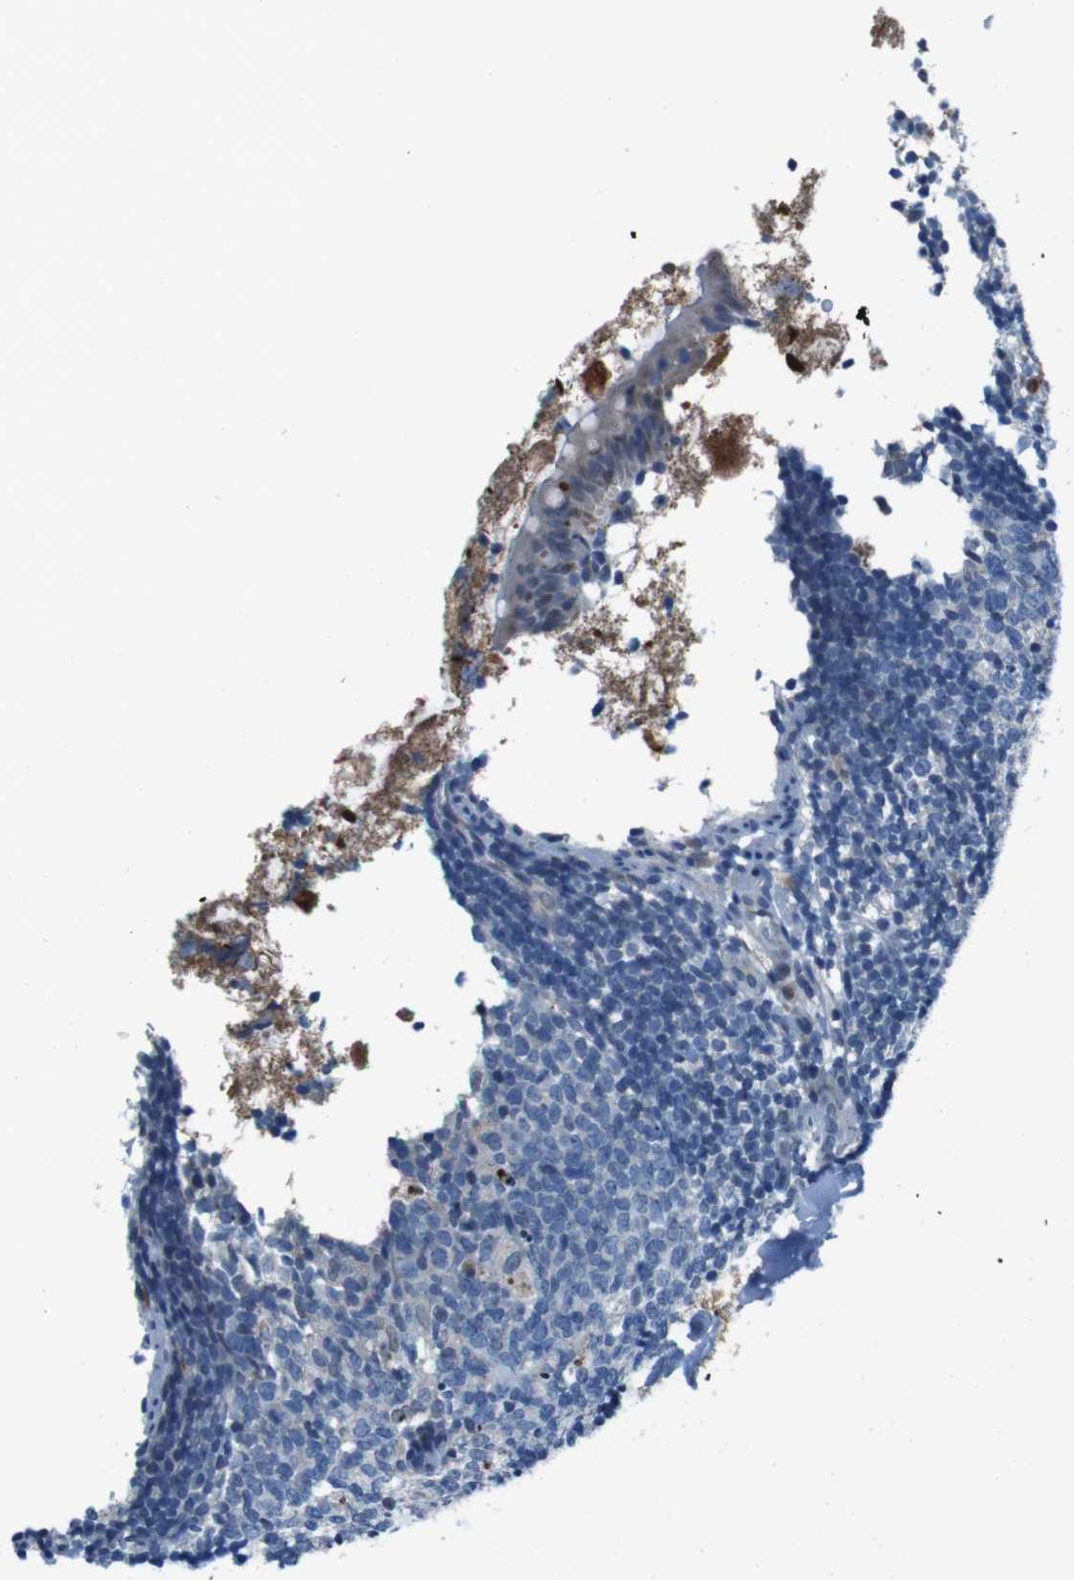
{"staining": {"intensity": "moderate", "quantity": ">75%", "location": "cytoplasmic/membranous"}, "tissue": "appendix", "cell_type": "Glandular cells", "image_type": "normal", "snomed": [{"axis": "morphology", "description": "Normal tissue, NOS"}, {"axis": "topography", "description": "Appendix"}], "caption": "This photomicrograph exhibits normal appendix stained with immunohistochemistry to label a protein in brown. The cytoplasmic/membranous of glandular cells show moderate positivity for the protein. Nuclei are counter-stained blue.", "gene": "LRP5", "patient": {"sex": "female", "age": 20}}